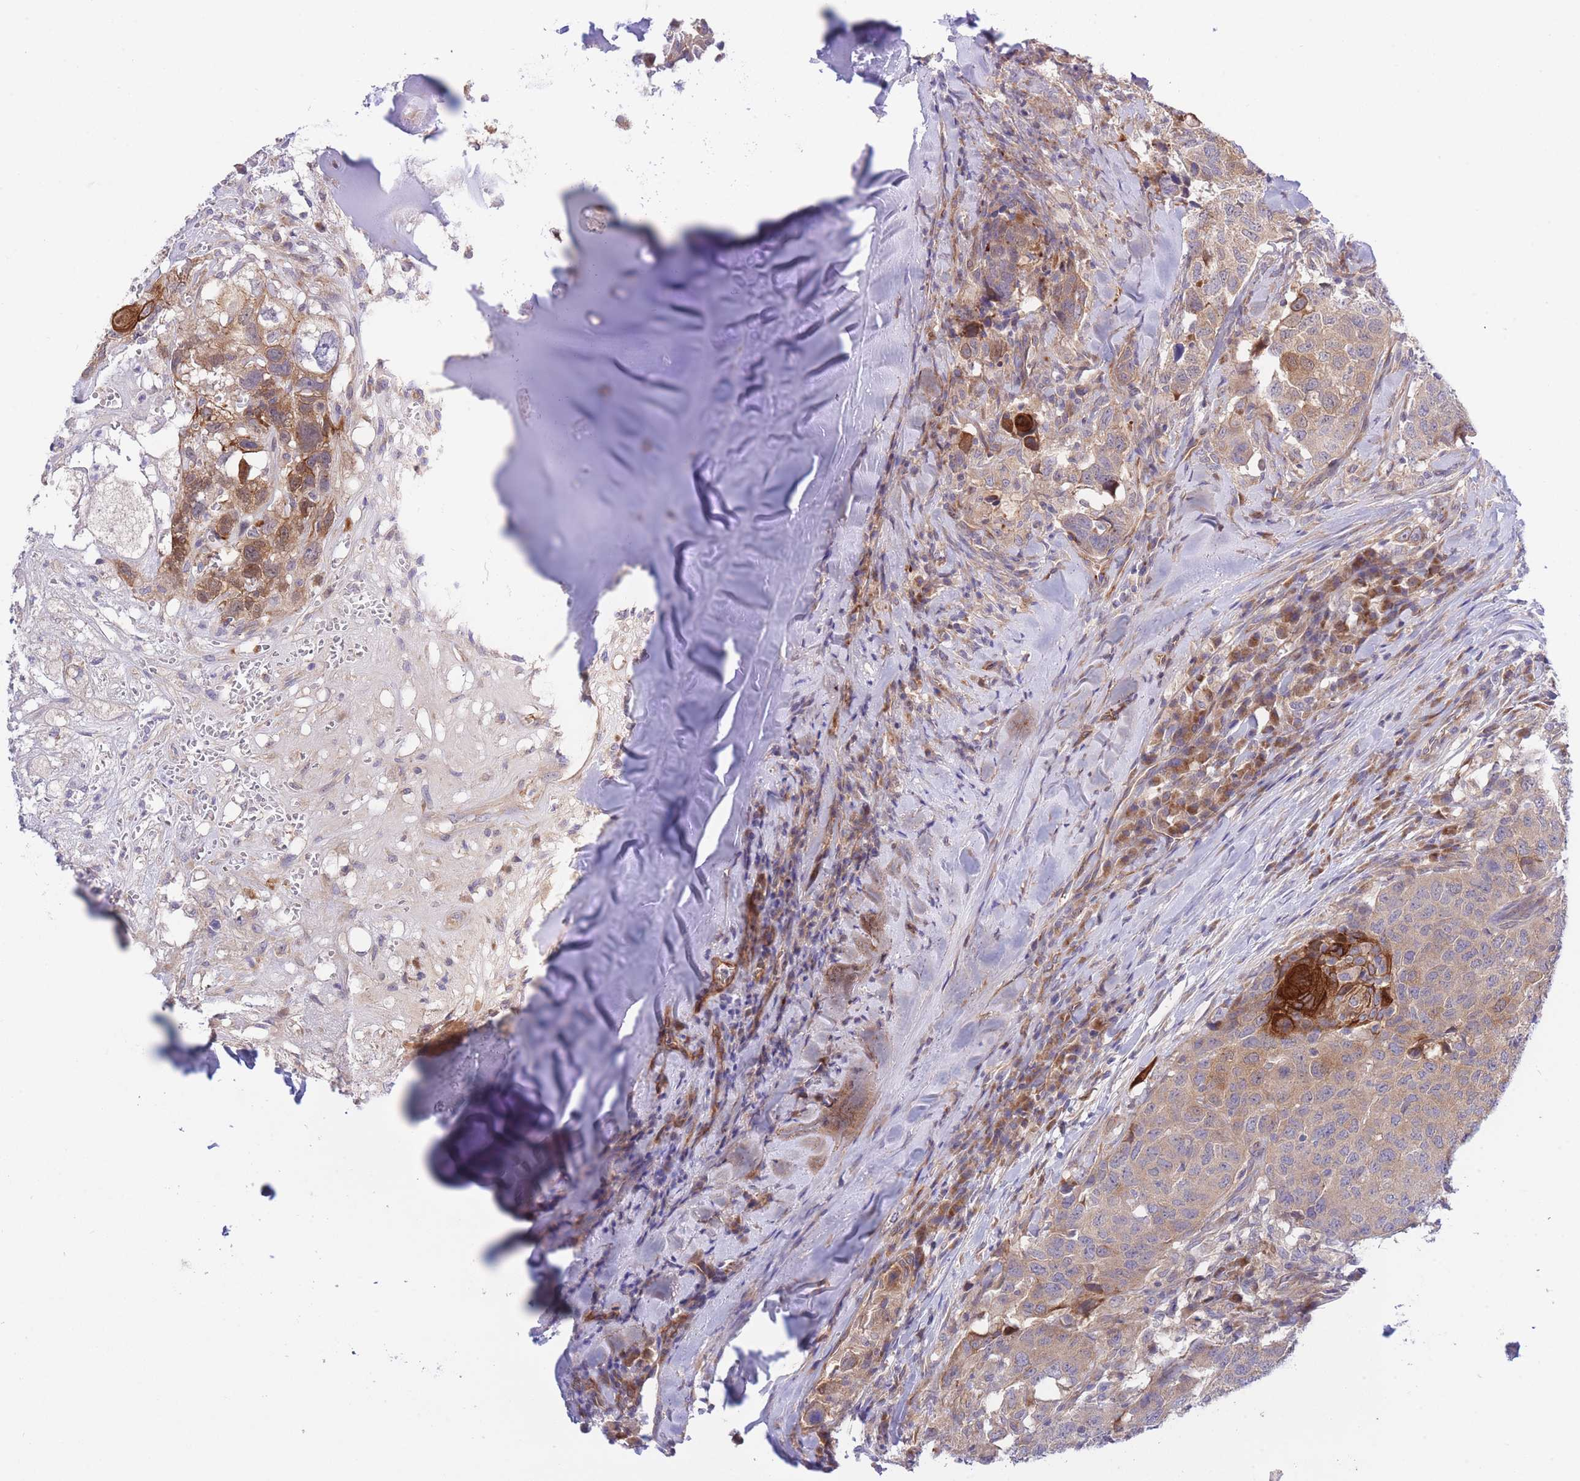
{"staining": {"intensity": "strong", "quantity": "<25%", "location": "cytoplasmic/membranous"}, "tissue": "head and neck cancer", "cell_type": "Tumor cells", "image_type": "cancer", "snomed": [{"axis": "morphology", "description": "Normal tissue, NOS"}, {"axis": "morphology", "description": "Squamous cell carcinoma, NOS"}, {"axis": "topography", "description": "Skeletal muscle"}, {"axis": "topography", "description": "Vascular tissue"}, {"axis": "topography", "description": "Peripheral nerve tissue"}, {"axis": "topography", "description": "Head-Neck"}], "caption": "Tumor cells reveal medium levels of strong cytoplasmic/membranous expression in approximately <25% of cells in squamous cell carcinoma (head and neck).", "gene": "CHAC1", "patient": {"sex": "male", "age": 66}}